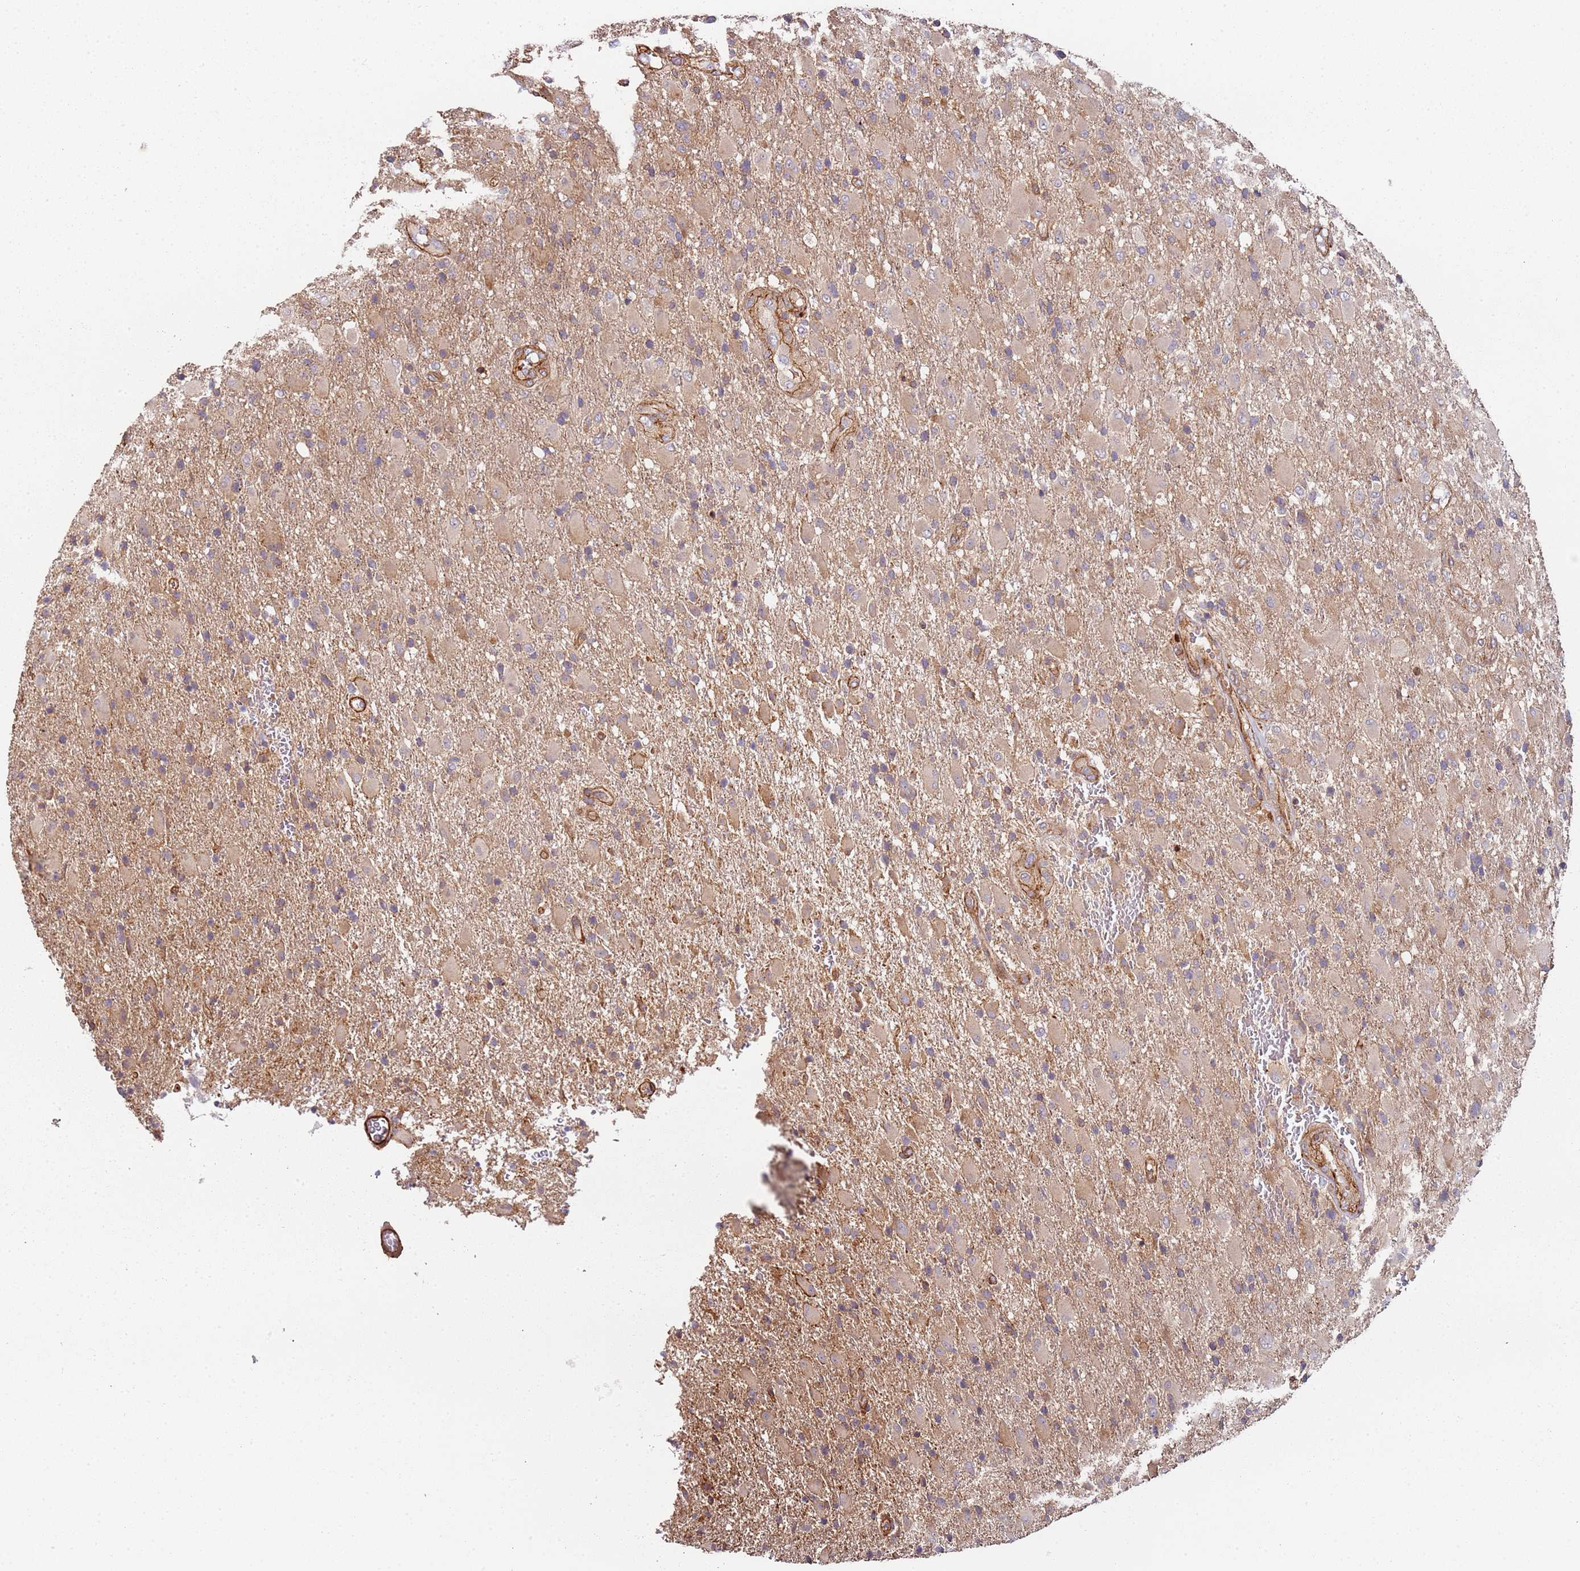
{"staining": {"intensity": "moderate", "quantity": "<25%", "location": "cytoplasmic/membranous"}, "tissue": "glioma", "cell_type": "Tumor cells", "image_type": "cancer", "snomed": [{"axis": "morphology", "description": "Glioma, malignant, Low grade"}, {"axis": "topography", "description": "Brain"}], "caption": "This histopathology image displays IHC staining of human malignant glioma (low-grade), with low moderate cytoplasmic/membranous expression in about <25% of tumor cells.", "gene": "CYP2U1", "patient": {"sex": "male", "age": 65}}